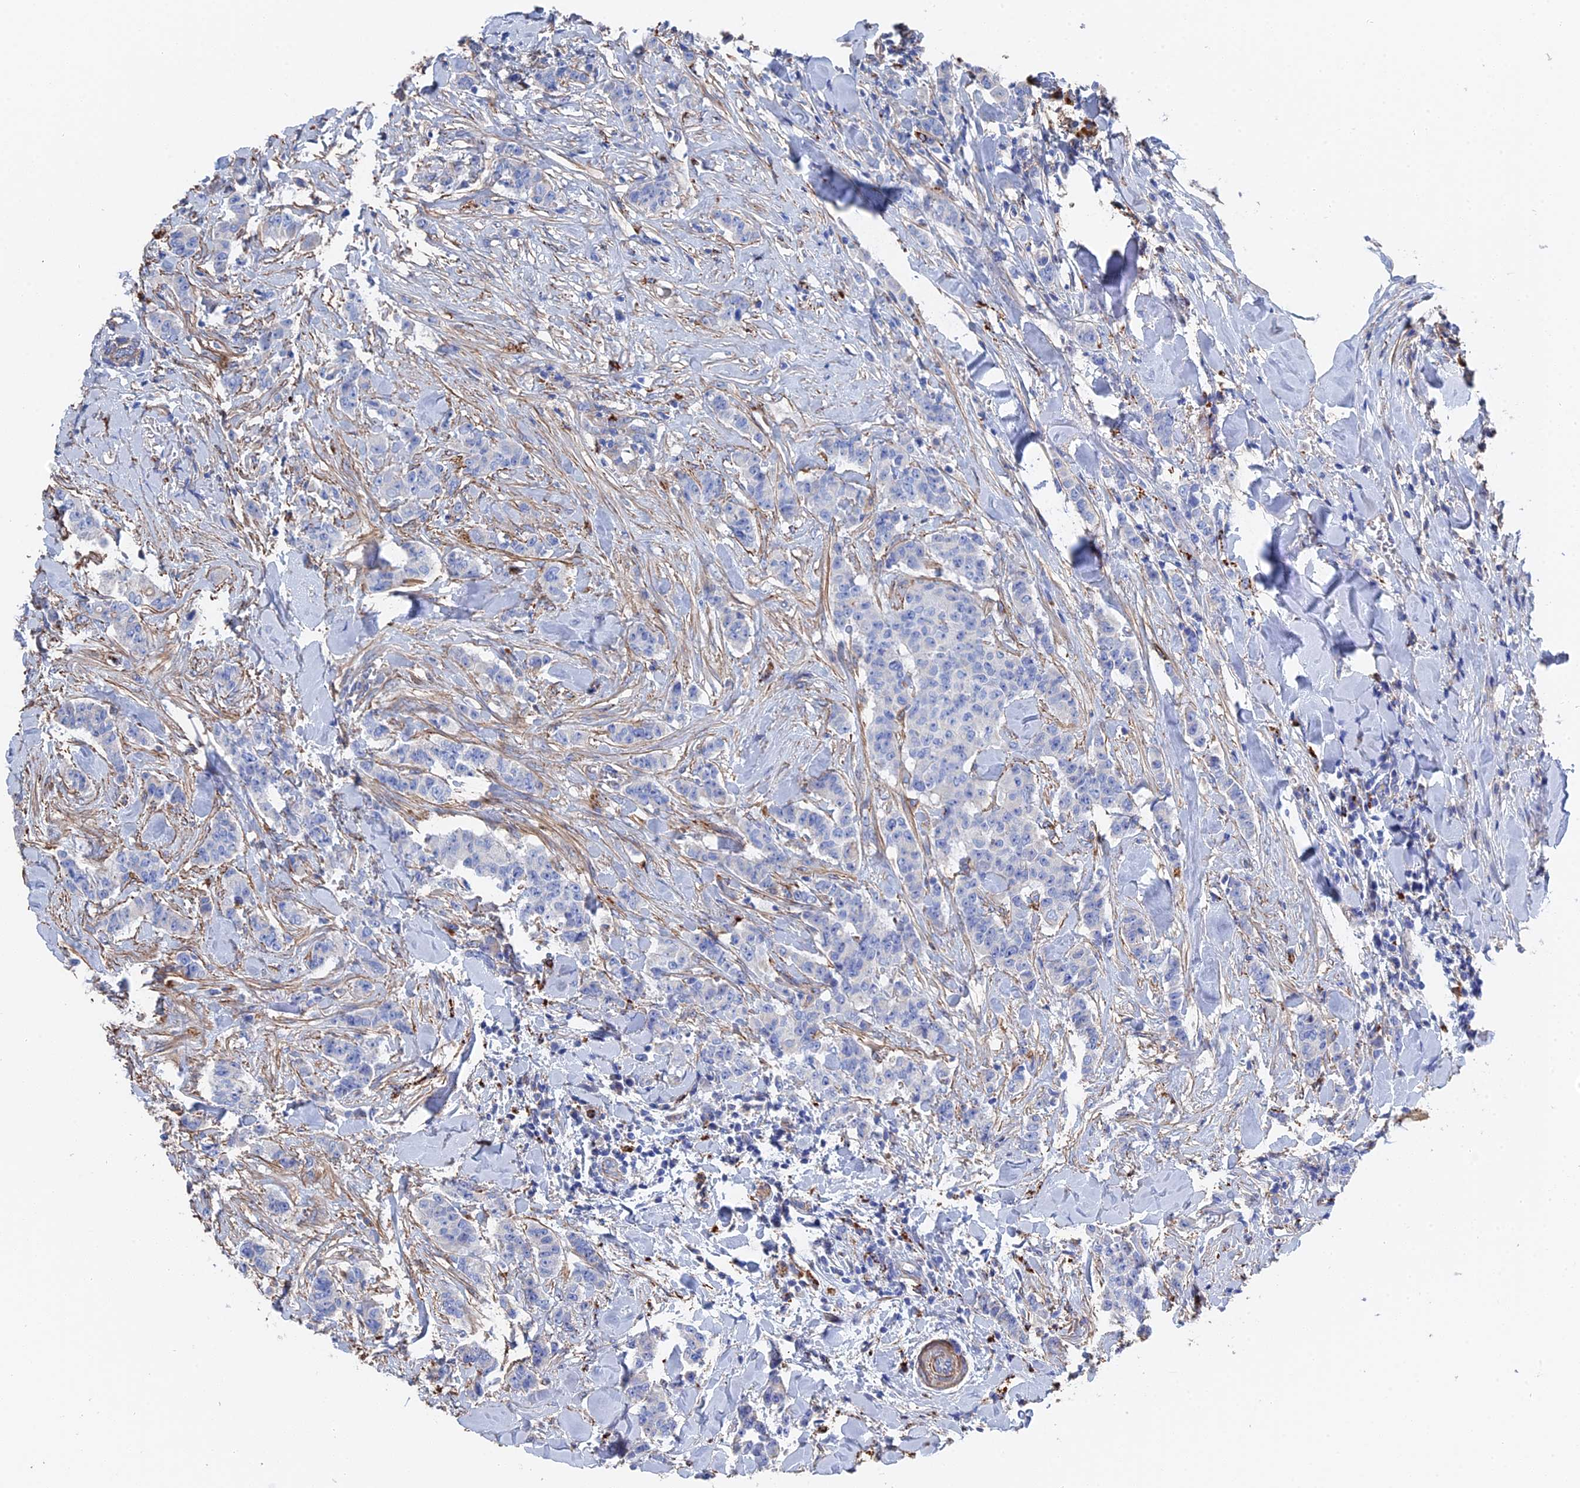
{"staining": {"intensity": "negative", "quantity": "none", "location": "none"}, "tissue": "breast cancer", "cell_type": "Tumor cells", "image_type": "cancer", "snomed": [{"axis": "morphology", "description": "Duct carcinoma"}, {"axis": "topography", "description": "Breast"}], "caption": "An immunohistochemistry (IHC) micrograph of intraductal carcinoma (breast) is shown. There is no staining in tumor cells of intraductal carcinoma (breast).", "gene": "STRA6", "patient": {"sex": "female", "age": 40}}